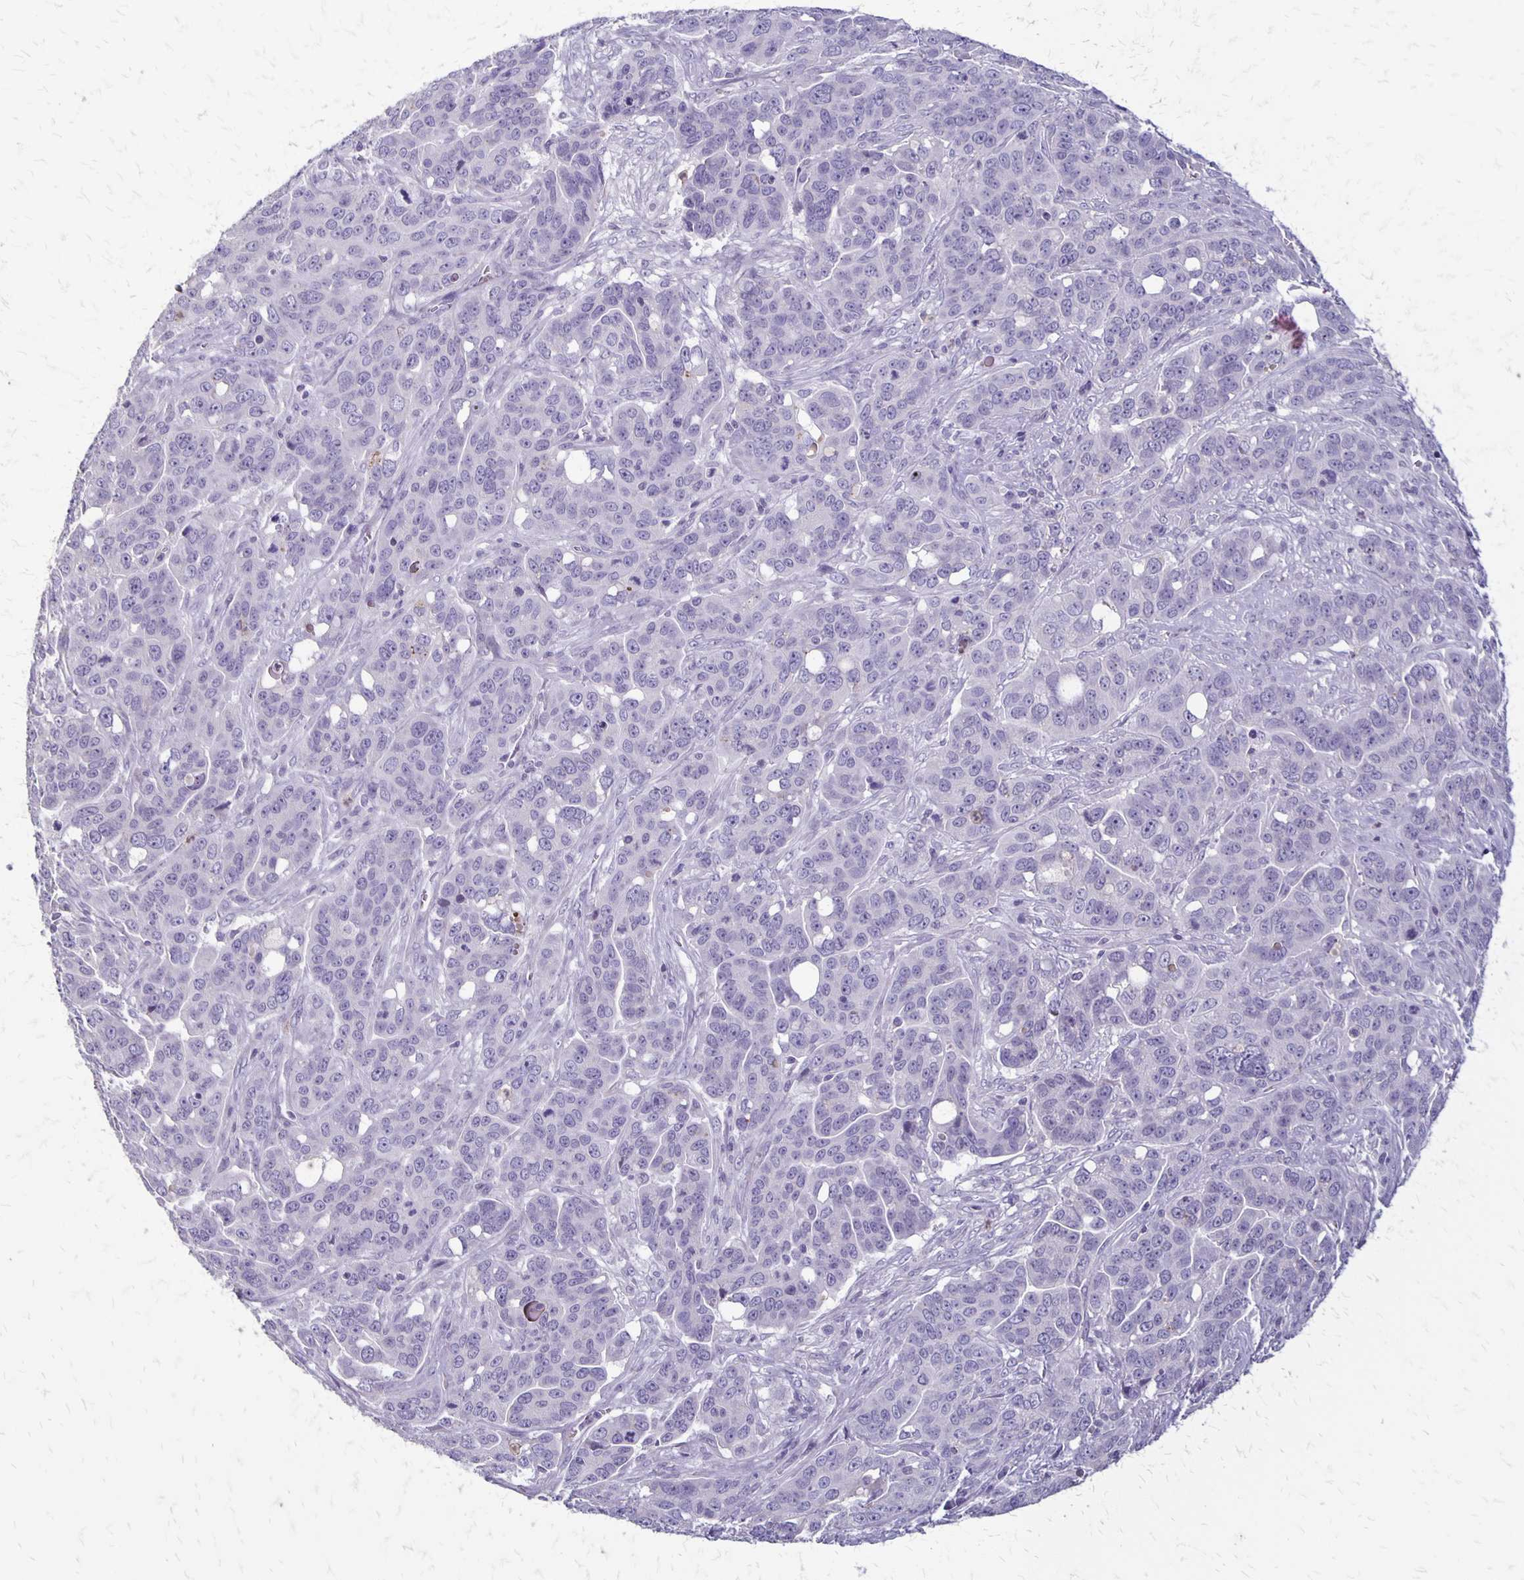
{"staining": {"intensity": "negative", "quantity": "none", "location": "none"}, "tissue": "ovarian cancer", "cell_type": "Tumor cells", "image_type": "cancer", "snomed": [{"axis": "morphology", "description": "Carcinoma, endometroid"}, {"axis": "topography", "description": "Ovary"}], "caption": "This is a micrograph of immunohistochemistry (IHC) staining of endometroid carcinoma (ovarian), which shows no staining in tumor cells. (DAB IHC, high magnification).", "gene": "SEPTIN5", "patient": {"sex": "female", "age": 78}}